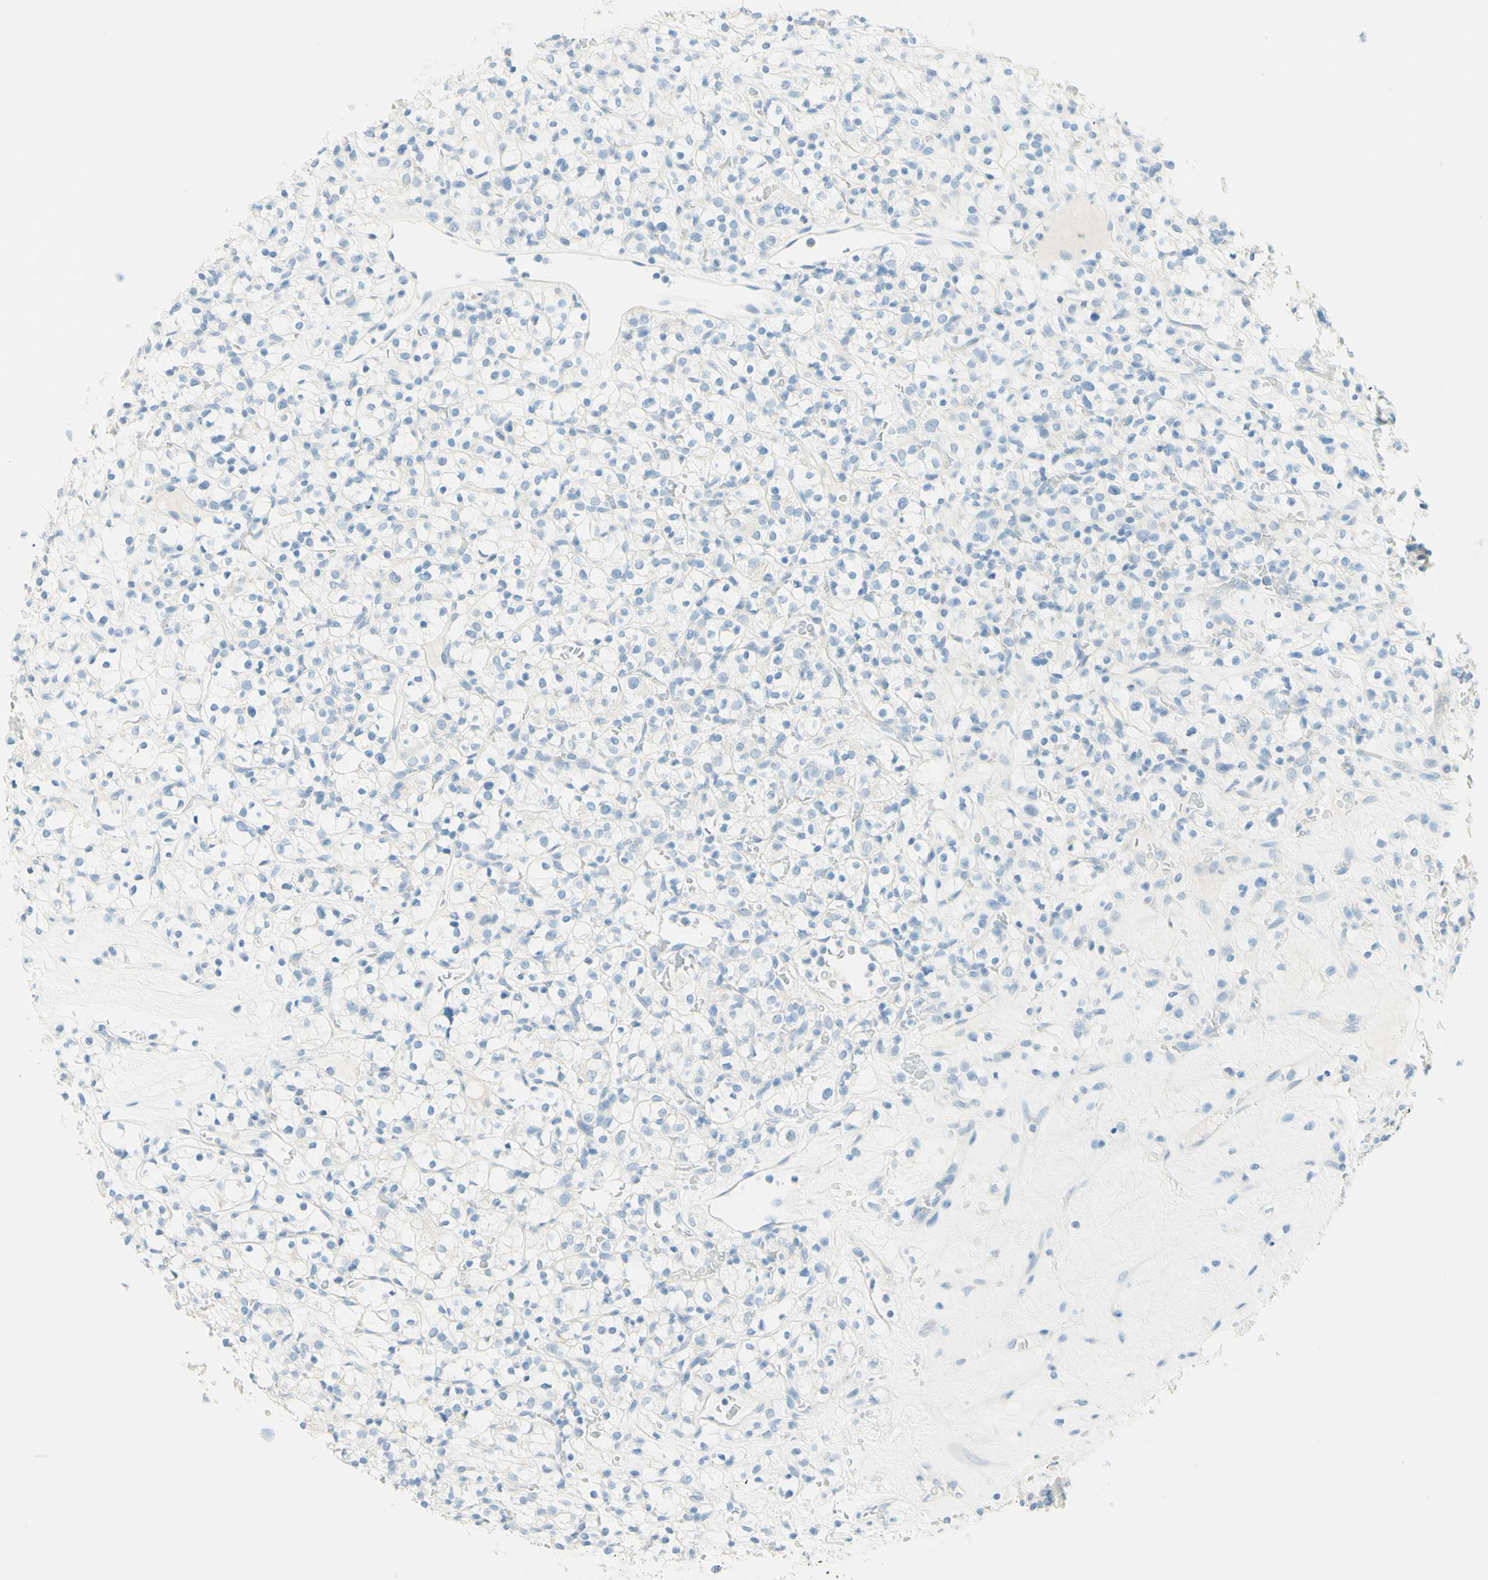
{"staining": {"intensity": "negative", "quantity": "none", "location": "none"}, "tissue": "renal cancer", "cell_type": "Tumor cells", "image_type": "cancer", "snomed": [{"axis": "morphology", "description": "Normal tissue, NOS"}, {"axis": "morphology", "description": "Adenocarcinoma, NOS"}, {"axis": "topography", "description": "Kidney"}], "caption": "Image shows no protein expression in tumor cells of renal cancer (adenocarcinoma) tissue. Brightfield microscopy of IHC stained with DAB (brown) and hematoxylin (blue), captured at high magnification.", "gene": "TMEM132D", "patient": {"sex": "female", "age": 72}}